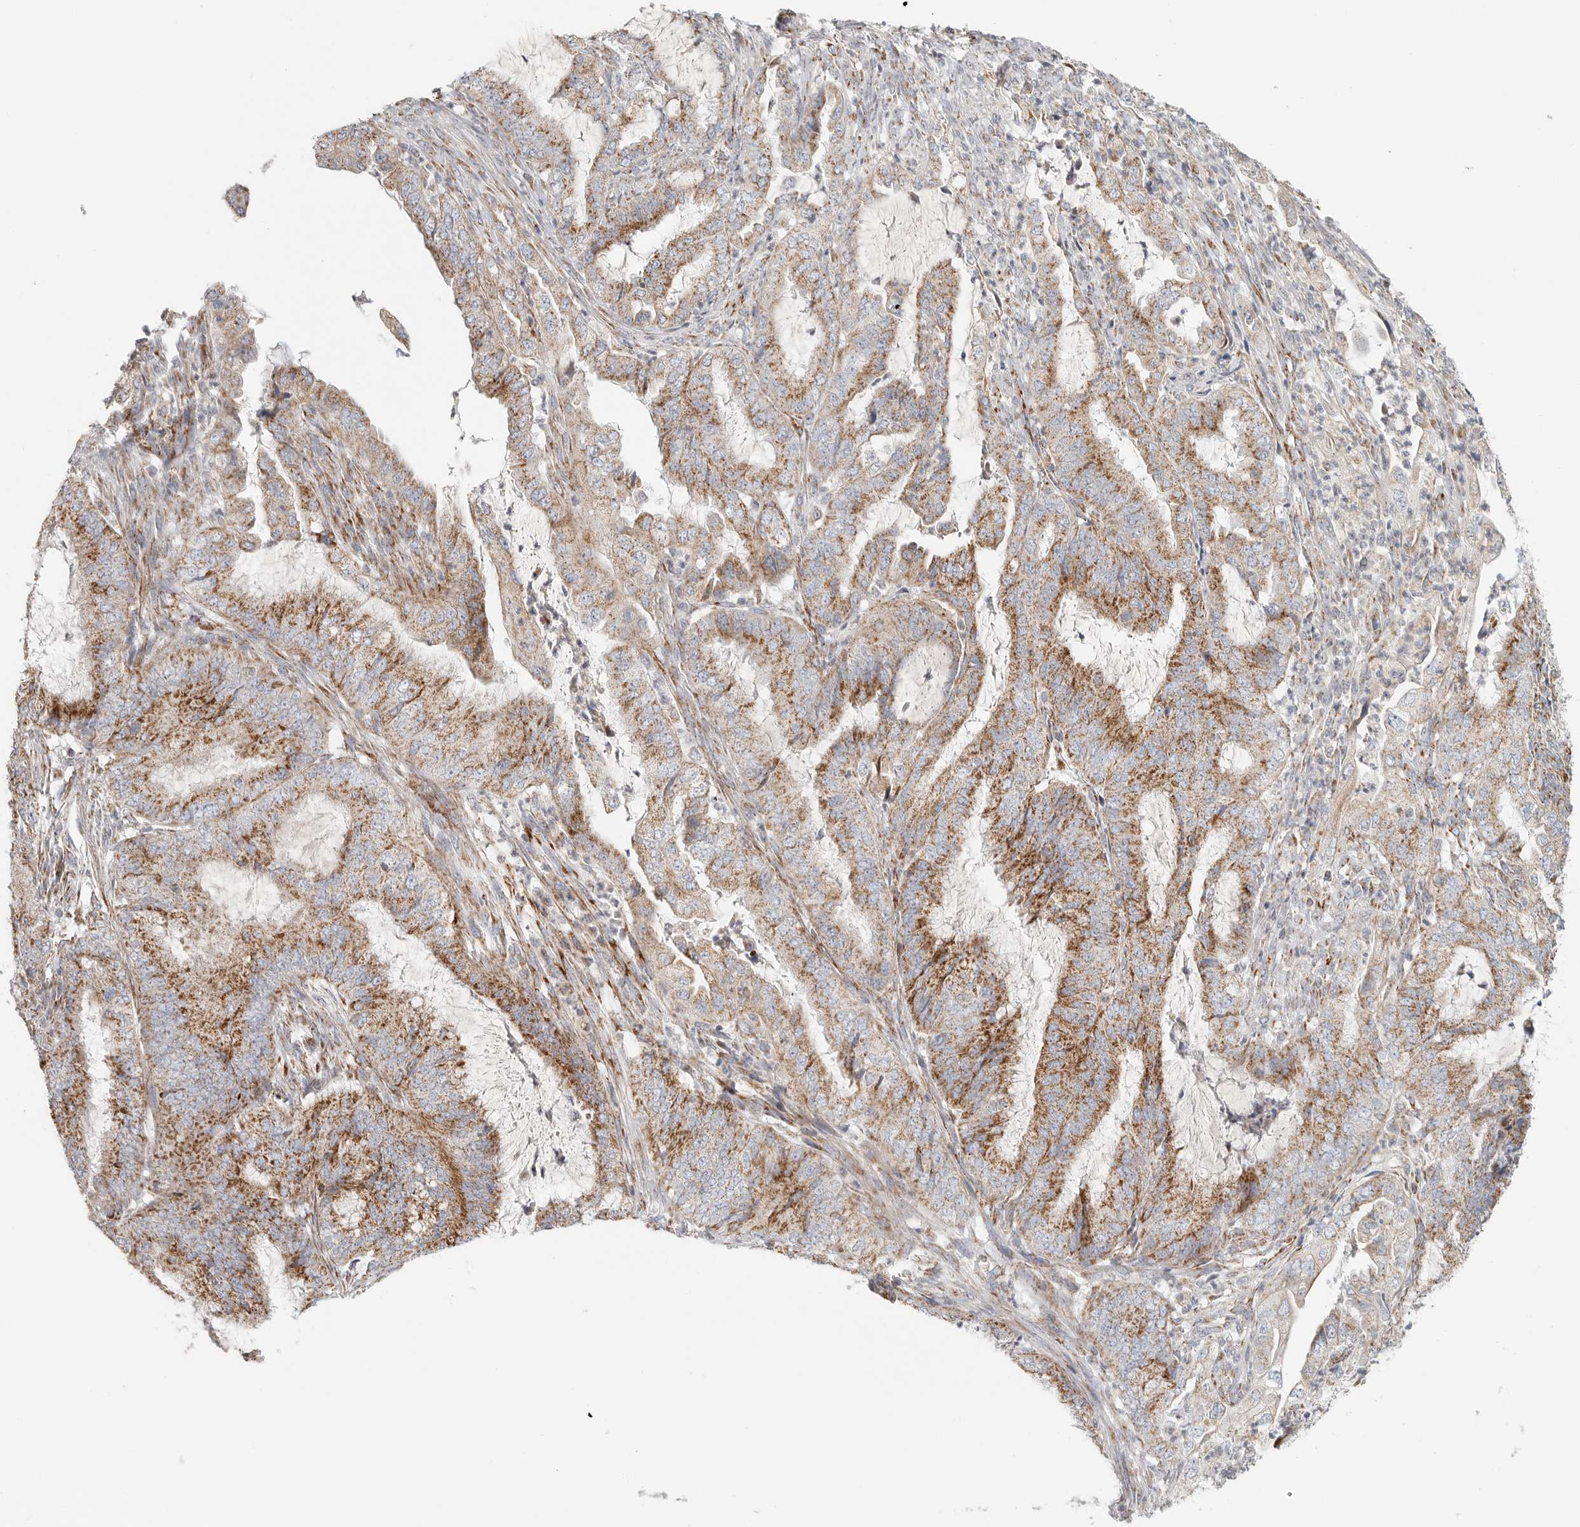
{"staining": {"intensity": "moderate", "quantity": ">75%", "location": "cytoplasmic/membranous"}, "tissue": "endometrial cancer", "cell_type": "Tumor cells", "image_type": "cancer", "snomed": [{"axis": "morphology", "description": "Adenocarcinoma, NOS"}, {"axis": "topography", "description": "Endometrium"}], "caption": "Protein staining shows moderate cytoplasmic/membranous positivity in about >75% of tumor cells in endometrial adenocarcinoma.", "gene": "SLC25A26", "patient": {"sex": "female", "age": 49}}